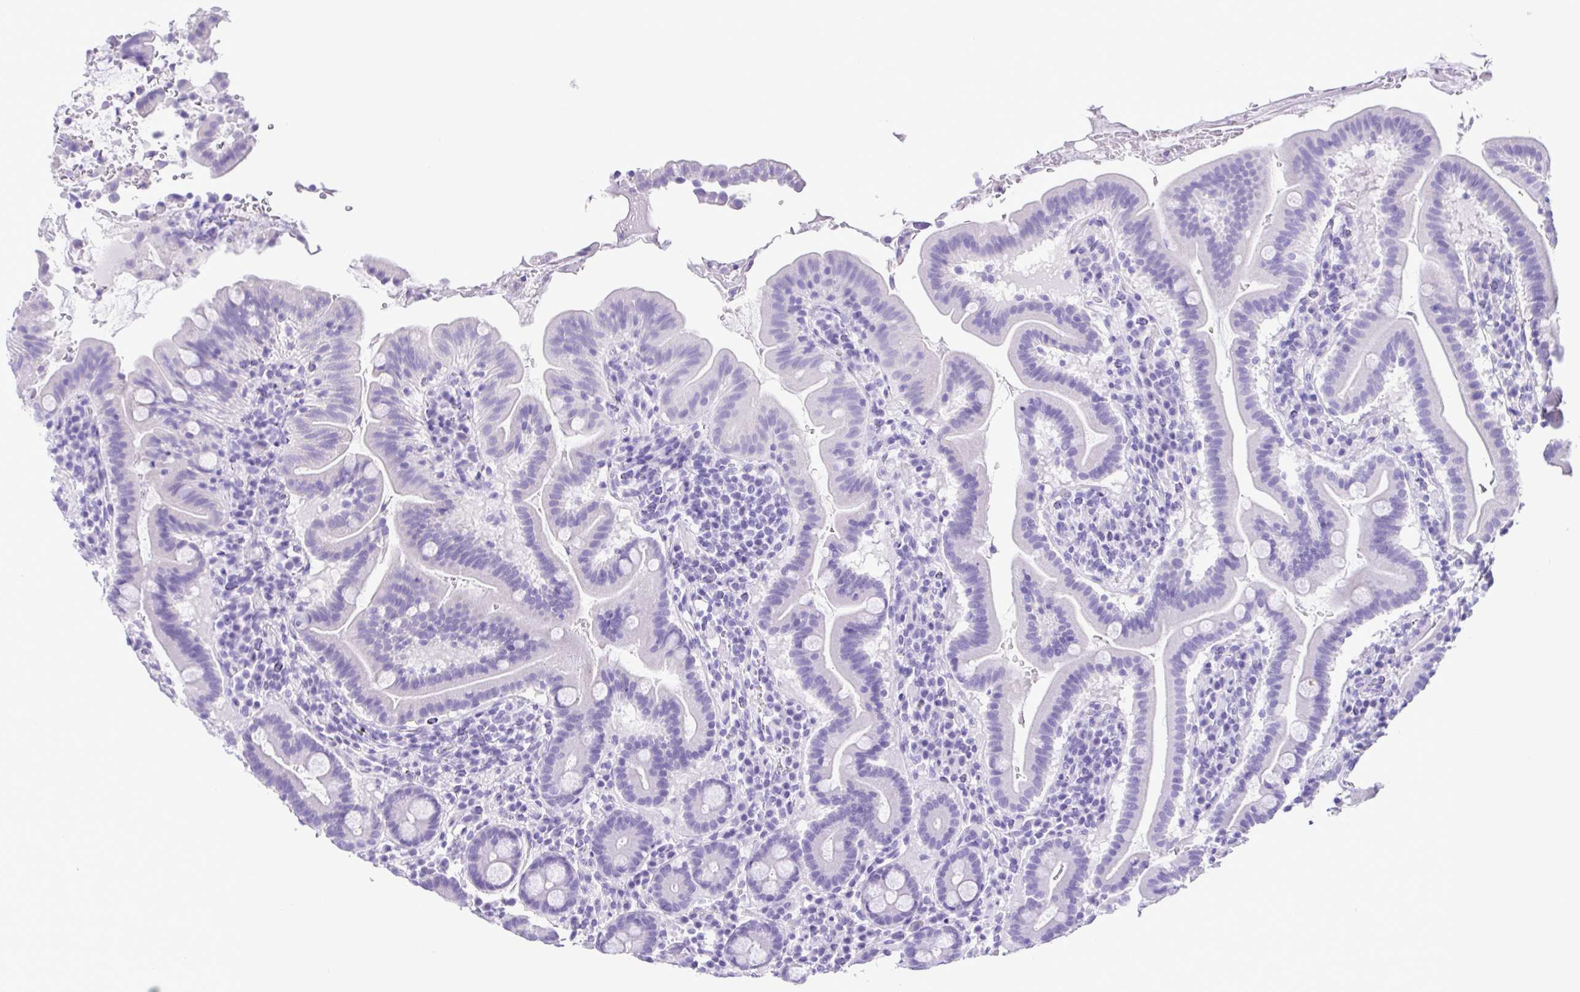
{"staining": {"intensity": "negative", "quantity": "none", "location": "none"}, "tissue": "small intestine", "cell_type": "Glandular cells", "image_type": "normal", "snomed": [{"axis": "morphology", "description": "Normal tissue, NOS"}, {"axis": "topography", "description": "Small intestine"}], "caption": "Protein analysis of unremarkable small intestine reveals no significant positivity in glandular cells.", "gene": "OVGP1", "patient": {"sex": "male", "age": 26}}